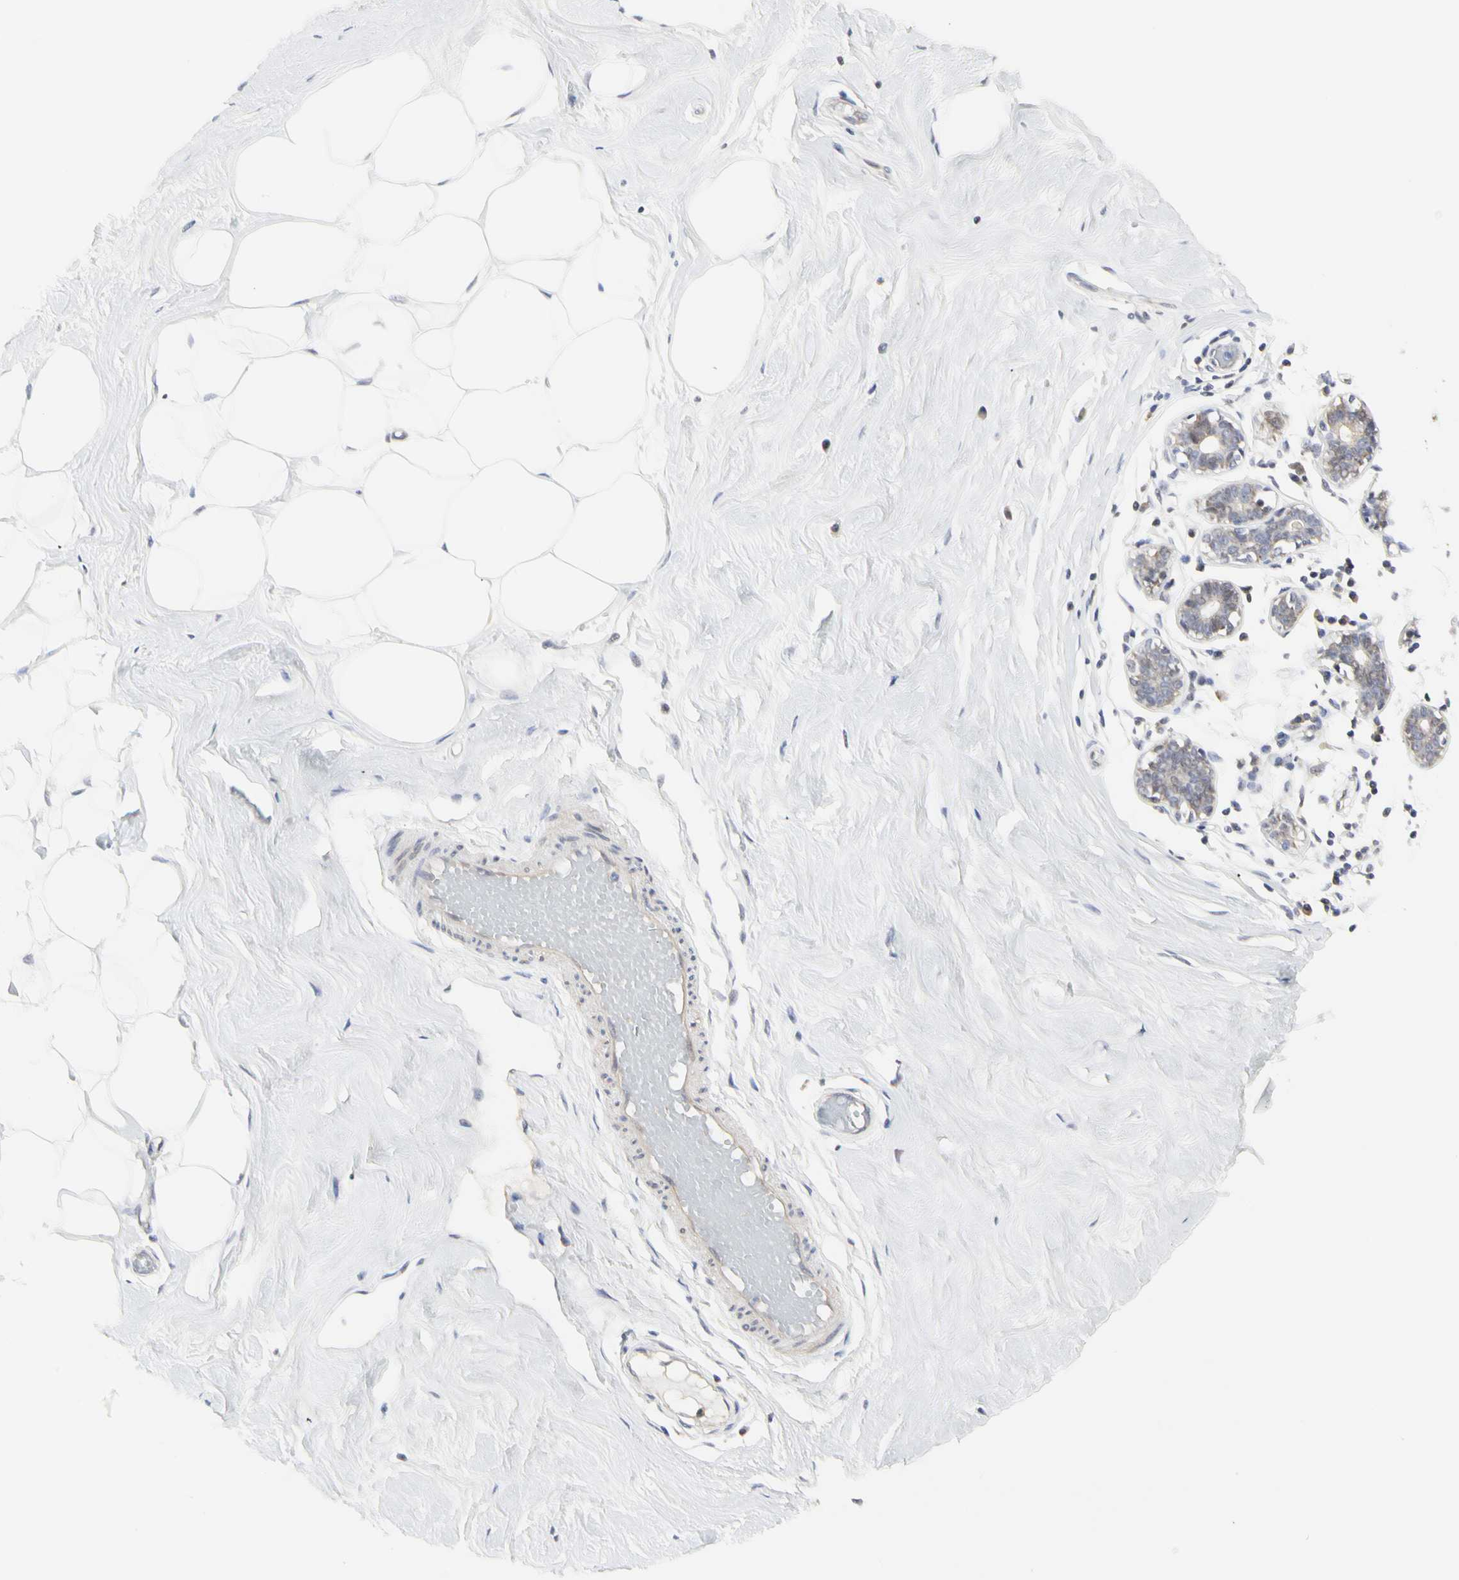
{"staining": {"intensity": "negative", "quantity": "none", "location": "none"}, "tissue": "adipose tissue", "cell_type": "Adipocytes", "image_type": "normal", "snomed": [{"axis": "morphology", "description": "Normal tissue, NOS"}, {"axis": "topography", "description": "Breast"}], "caption": "The IHC photomicrograph has no significant expression in adipocytes of adipose tissue. (DAB (3,3'-diaminobenzidine) immunohistochemistry (IHC) with hematoxylin counter stain).", "gene": "SHANK2", "patient": {"sex": "female", "age": 44}}